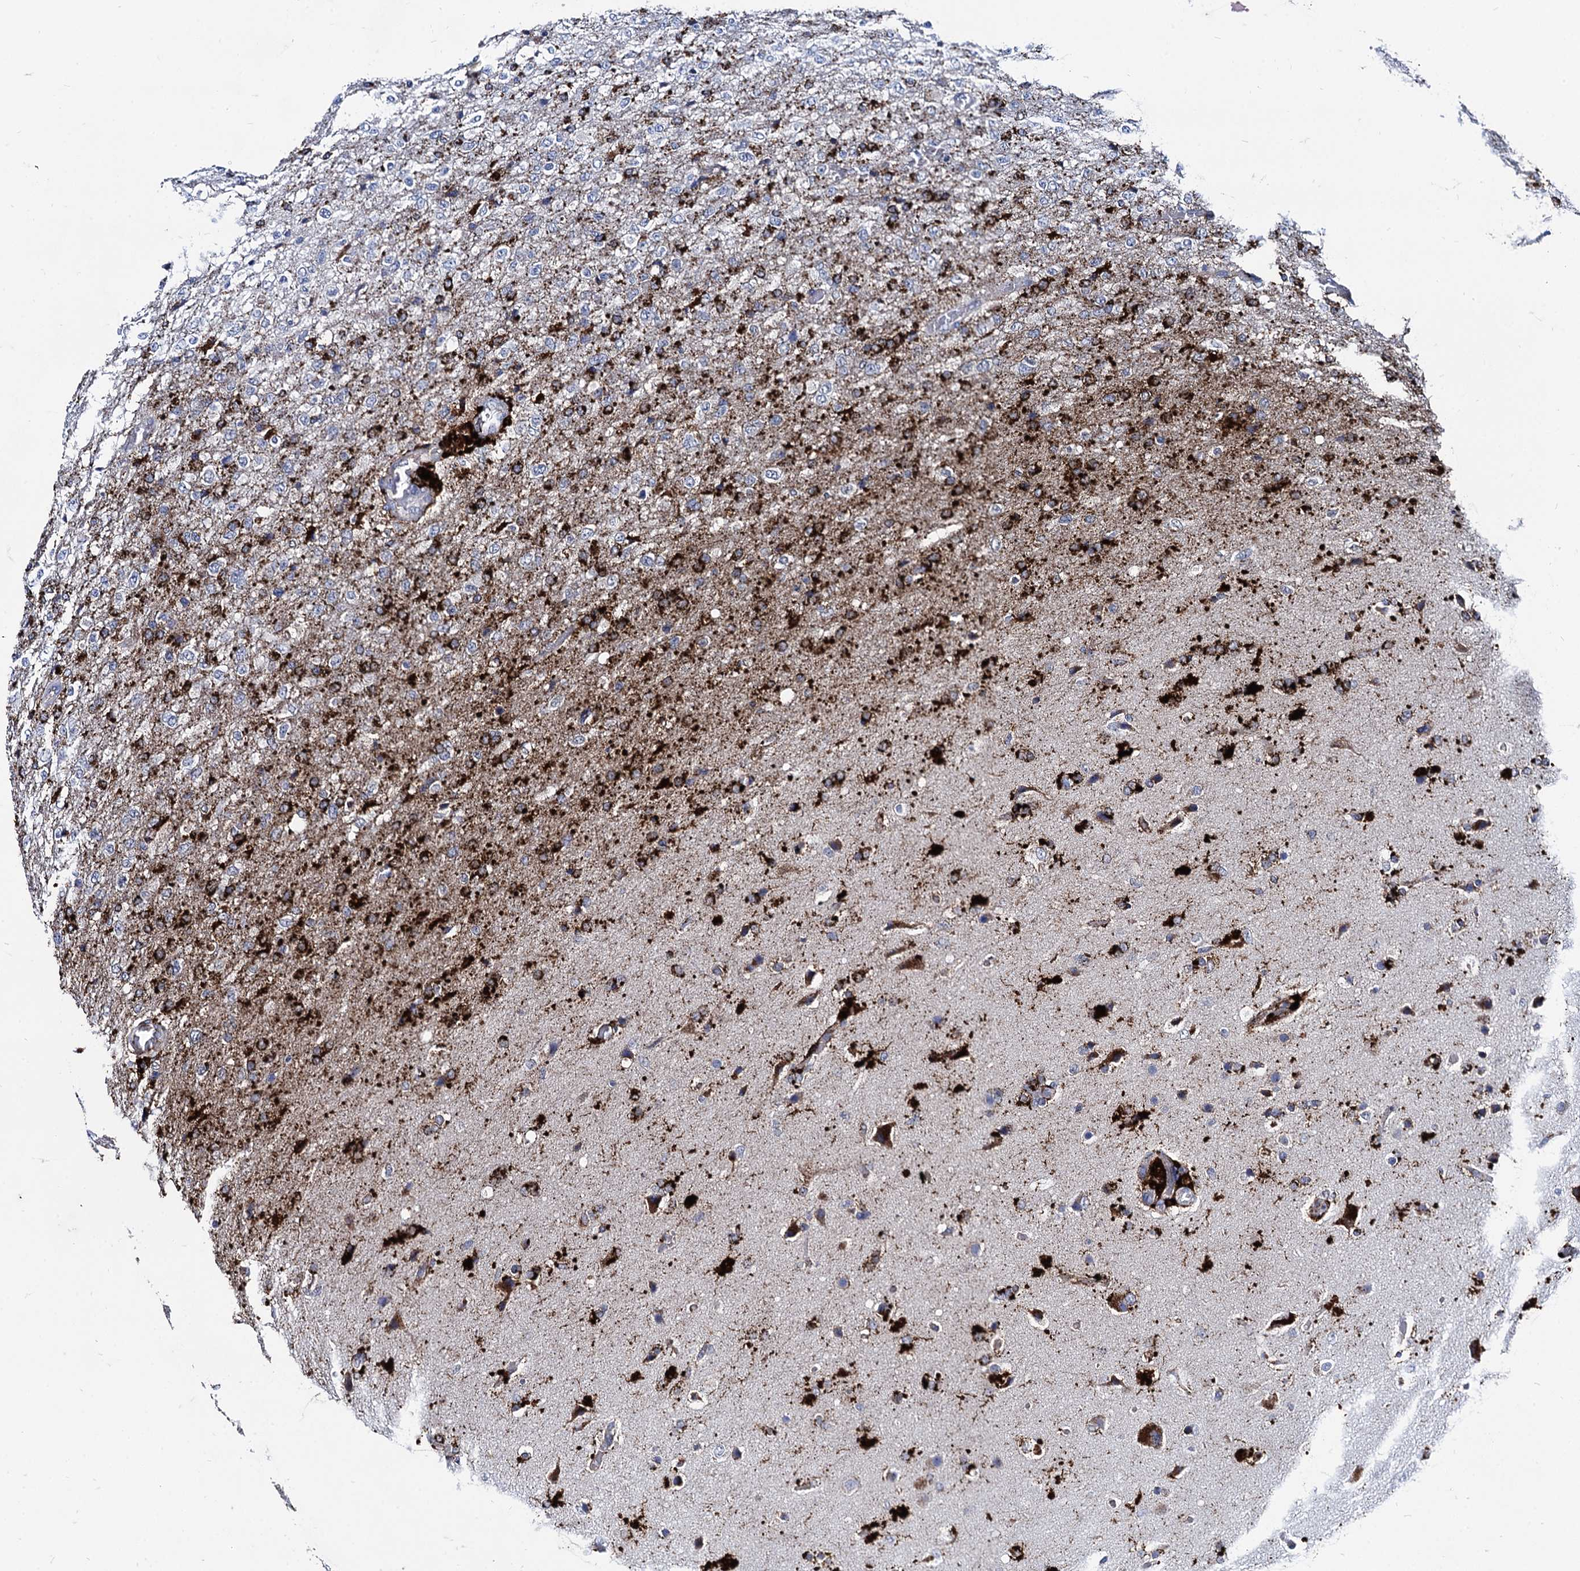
{"staining": {"intensity": "strong", "quantity": "25%-75%", "location": "cytoplasmic/membranous"}, "tissue": "glioma", "cell_type": "Tumor cells", "image_type": "cancer", "snomed": [{"axis": "morphology", "description": "Glioma, malignant, High grade"}, {"axis": "topography", "description": "Brain"}], "caption": "Human glioma stained with a protein marker shows strong staining in tumor cells.", "gene": "APOD", "patient": {"sex": "female", "age": 74}}